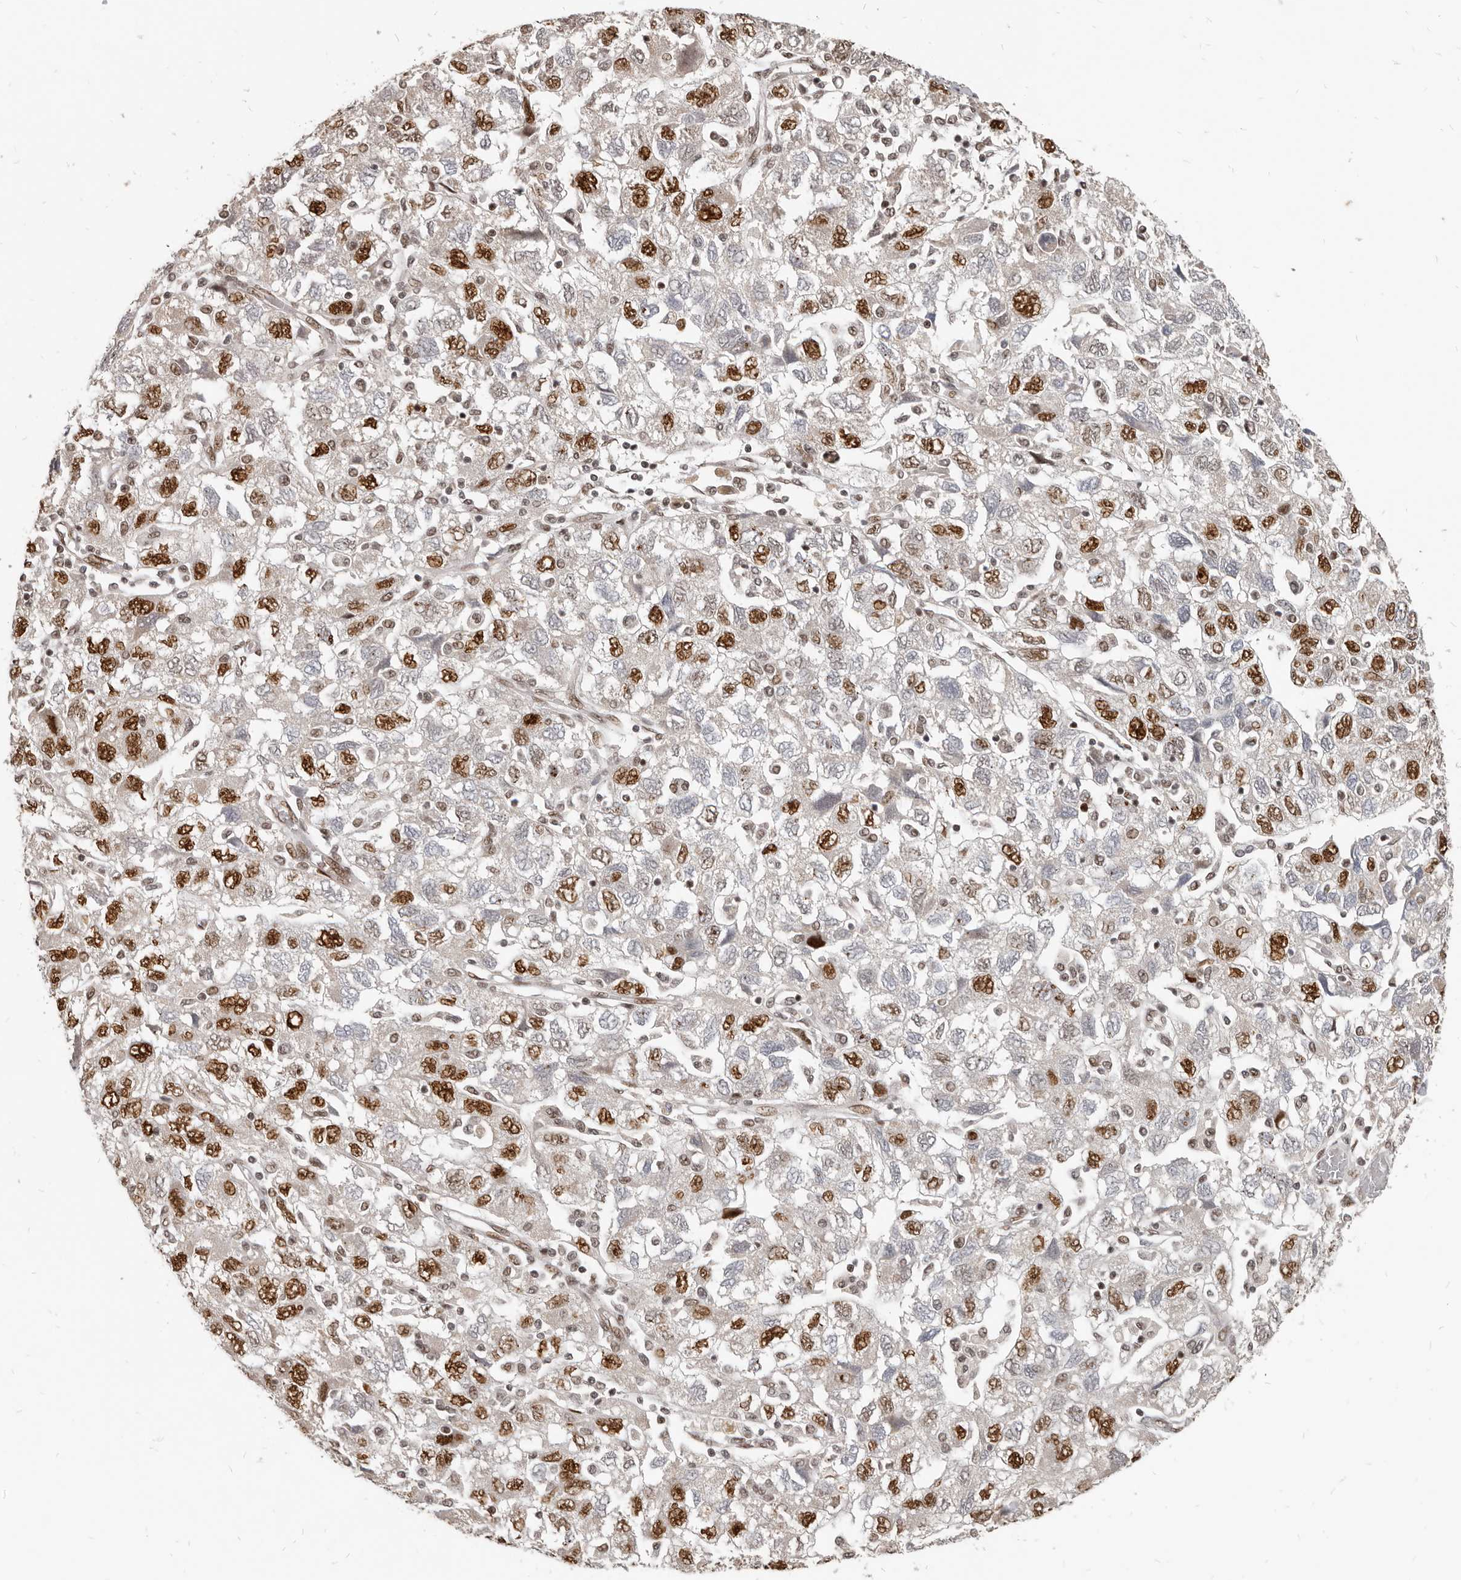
{"staining": {"intensity": "strong", "quantity": "25%-75%", "location": "nuclear"}, "tissue": "ovarian cancer", "cell_type": "Tumor cells", "image_type": "cancer", "snomed": [{"axis": "morphology", "description": "Carcinoma, NOS"}, {"axis": "morphology", "description": "Cystadenocarcinoma, serous, NOS"}, {"axis": "topography", "description": "Ovary"}], "caption": "Immunohistochemistry (IHC) of ovarian carcinoma displays high levels of strong nuclear staining in approximately 25%-75% of tumor cells.", "gene": "ATF5", "patient": {"sex": "female", "age": 69}}